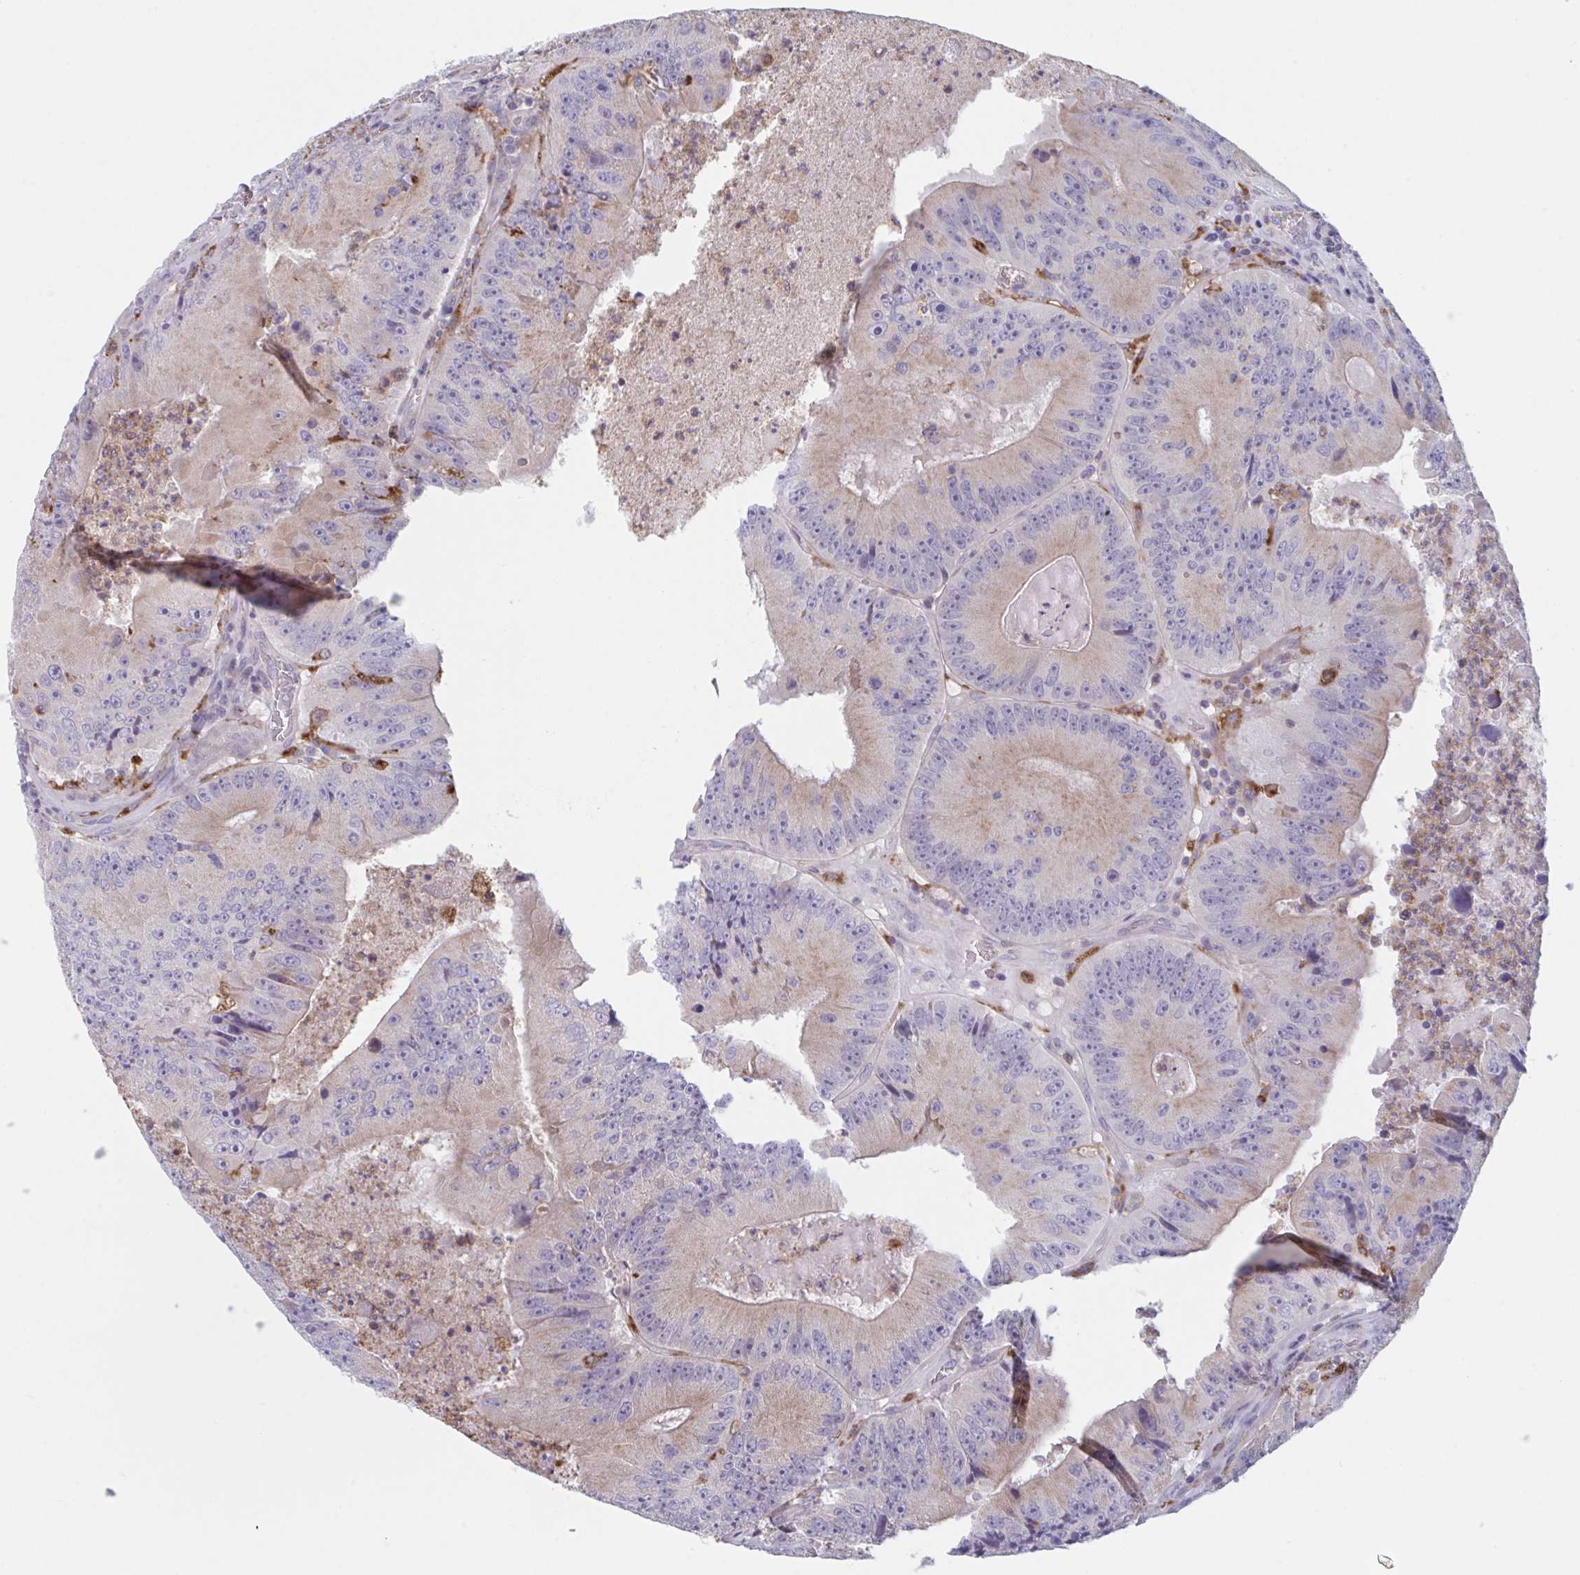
{"staining": {"intensity": "weak", "quantity": "25%-75%", "location": "cytoplasmic/membranous"}, "tissue": "colorectal cancer", "cell_type": "Tumor cells", "image_type": "cancer", "snomed": [{"axis": "morphology", "description": "Adenocarcinoma, NOS"}, {"axis": "topography", "description": "Colon"}], "caption": "Immunohistochemistry micrograph of neoplastic tissue: colorectal adenocarcinoma stained using immunohistochemistry (IHC) displays low levels of weak protein expression localized specifically in the cytoplasmic/membranous of tumor cells, appearing as a cytoplasmic/membranous brown color.", "gene": "NIPSNAP1", "patient": {"sex": "female", "age": 86}}